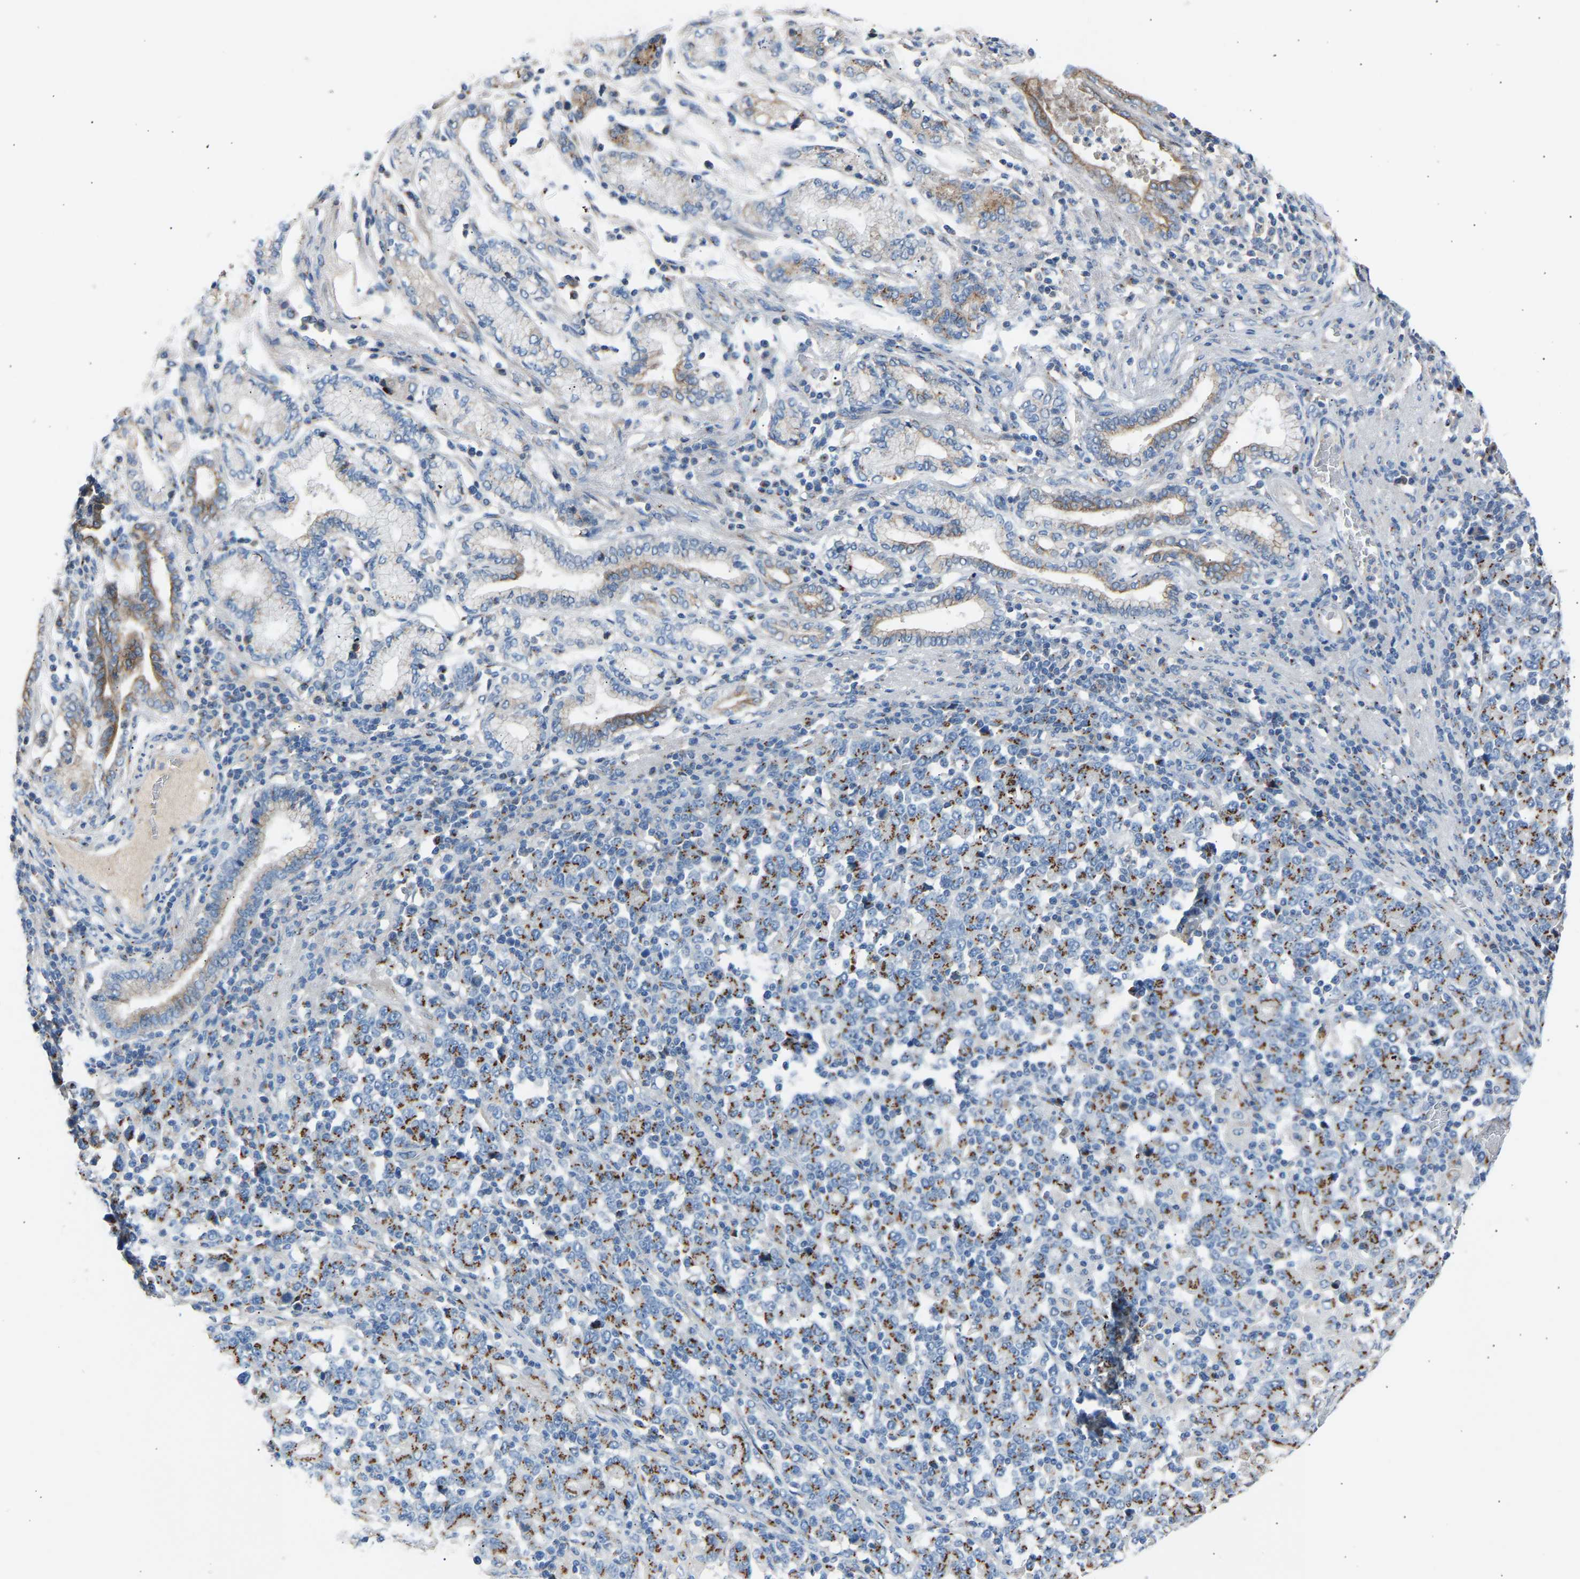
{"staining": {"intensity": "moderate", "quantity": ">75%", "location": "cytoplasmic/membranous"}, "tissue": "stomach cancer", "cell_type": "Tumor cells", "image_type": "cancer", "snomed": [{"axis": "morphology", "description": "Adenocarcinoma, NOS"}, {"axis": "topography", "description": "Stomach, upper"}], "caption": "Immunohistochemistry (IHC) of human adenocarcinoma (stomach) reveals medium levels of moderate cytoplasmic/membranous staining in approximately >75% of tumor cells.", "gene": "CYREN", "patient": {"sex": "male", "age": 69}}